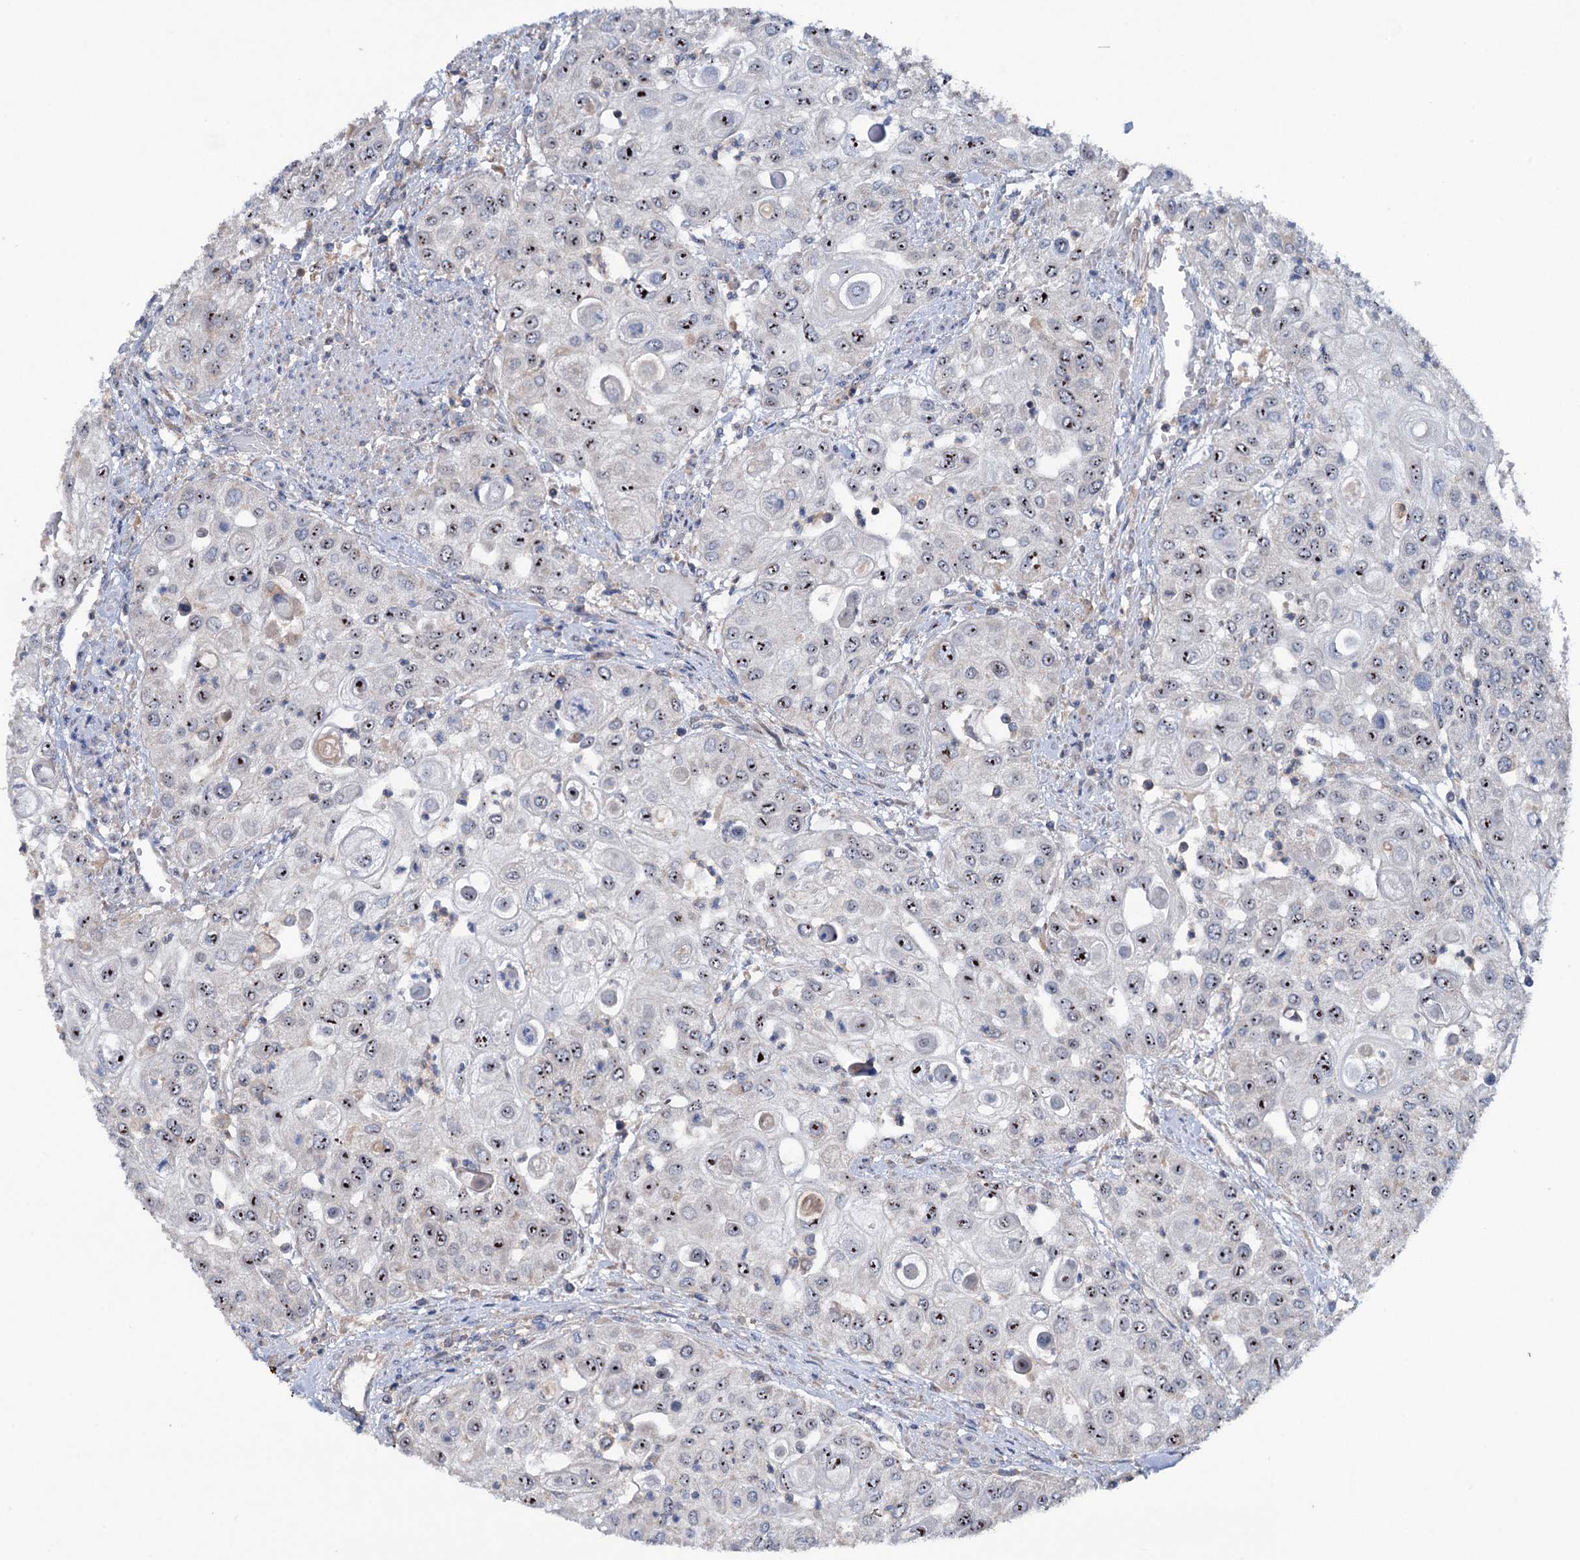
{"staining": {"intensity": "moderate", "quantity": "25%-75%", "location": "nuclear"}, "tissue": "urothelial cancer", "cell_type": "Tumor cells", "image_type": "cancer", "snomed": [{"axis": "morphology", "description": "Urothelial carcinoma, High grade"}, {"axis": "topography", "description": "Urinary bladder"}], "caption": "Immunohistochemistry image of human urothelial cancer stained for a protein (brown), which reveals medium levels of moderate nuclear expression in about 25%-75% of tumor cells.", "gene": "HTR3B", "patient": {"sex": "female", "age": 79}}